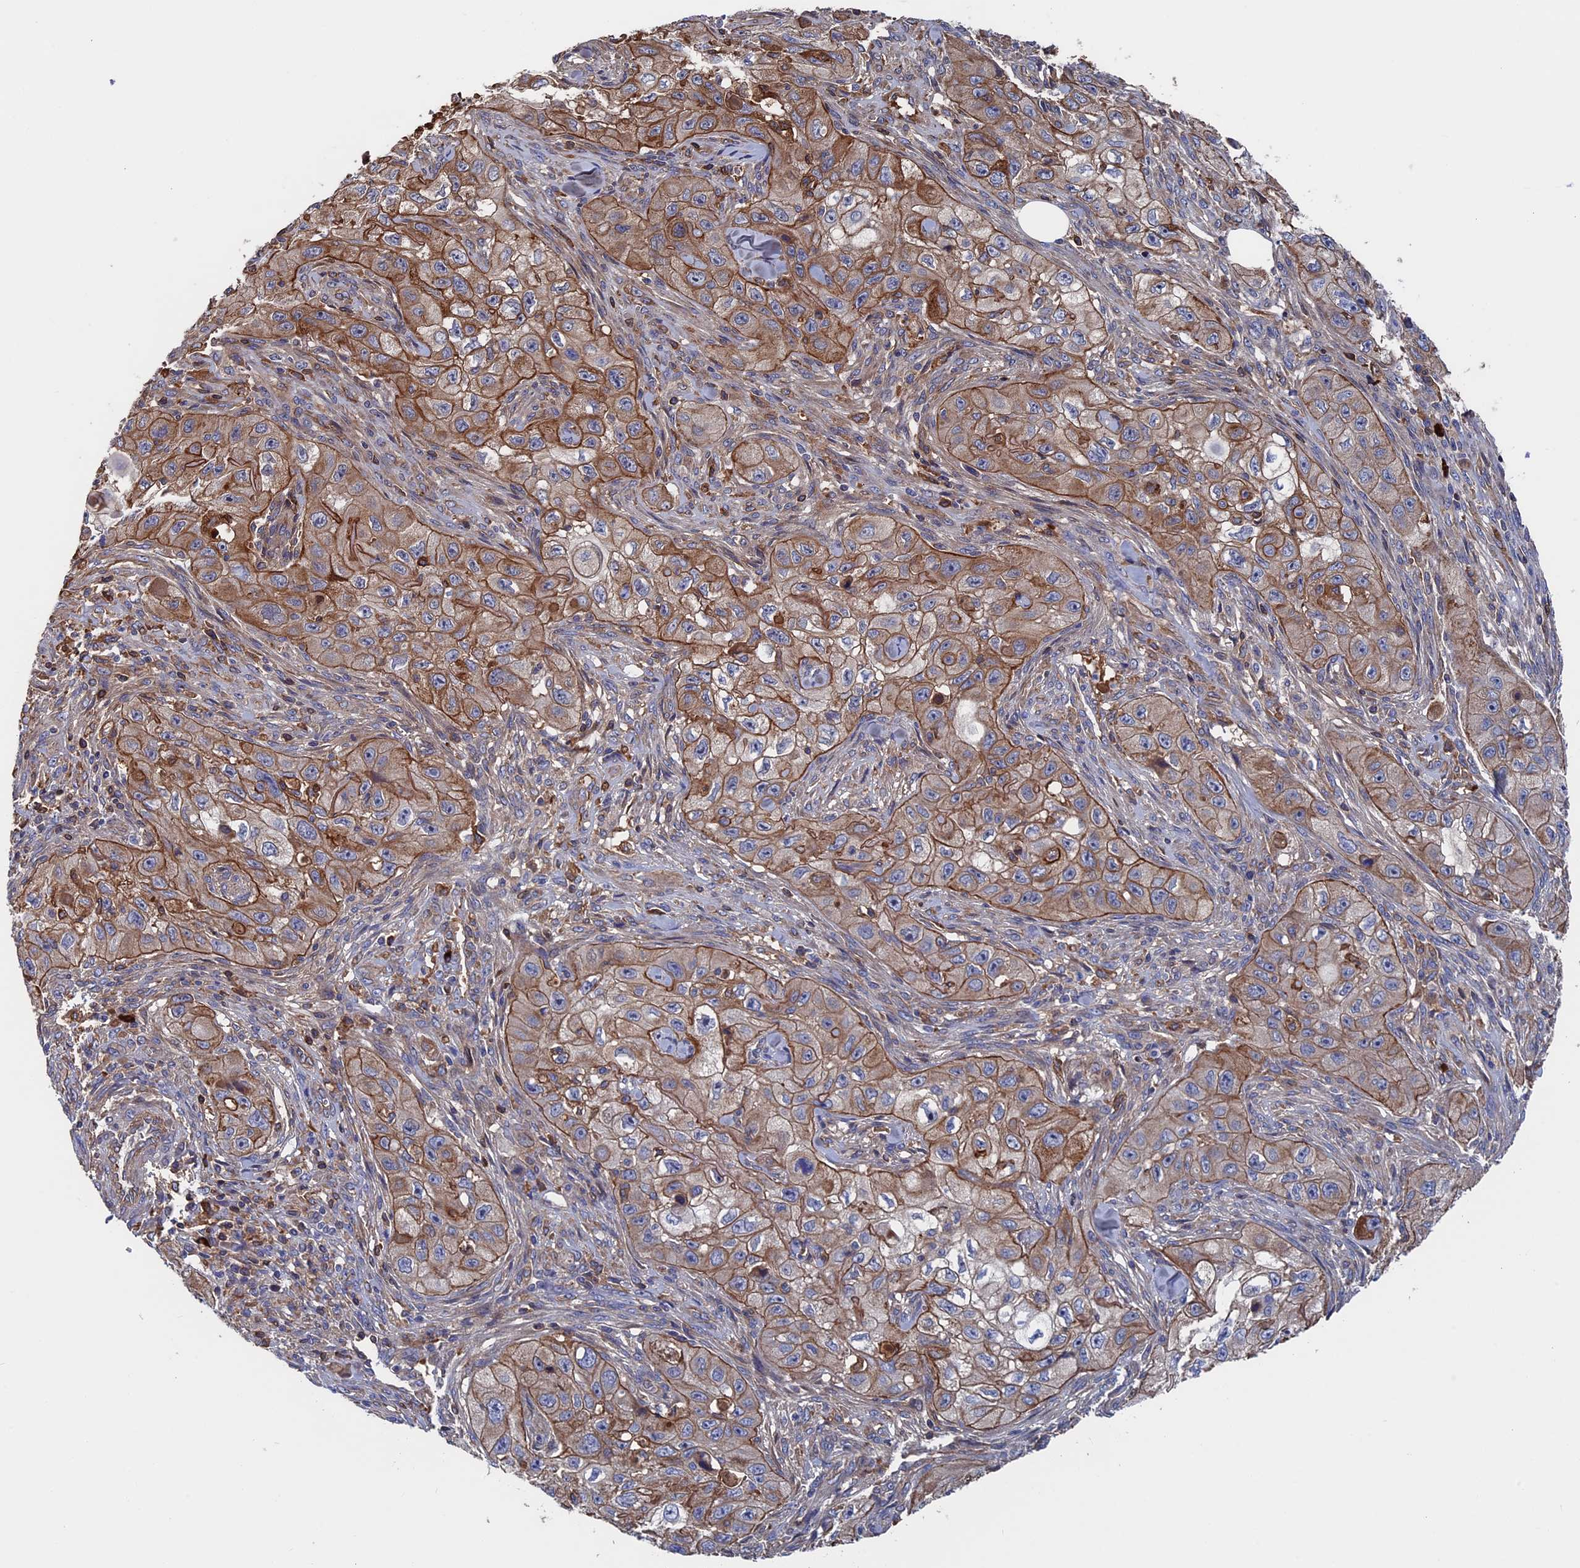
{"staining": {"intensity": "moderate", "quantity": ">75%", "location": "cytoplasmic/membranous"}, "tissue": "skin cancer", "cell_type": "Tumor cells", "image_type": "cancer", "snomed": [{"axis": "morphology", "description": "Squamous cell carcinoma, NOS"}, {"axis": "topography", "description": "Skin"}, {"axis": "topography", "description": "Subcutis"}], "caption": "This micrograph exhibits skin cancer stained with immunohistochemistry to label a protein in brown. The cytoplasmic/membranous of tumor cells show moderate positivity for the protein. Nuclei are counter-stained blue.", "gene": "RPUSD1", "patient": {"sex": "male", "age": 73}}